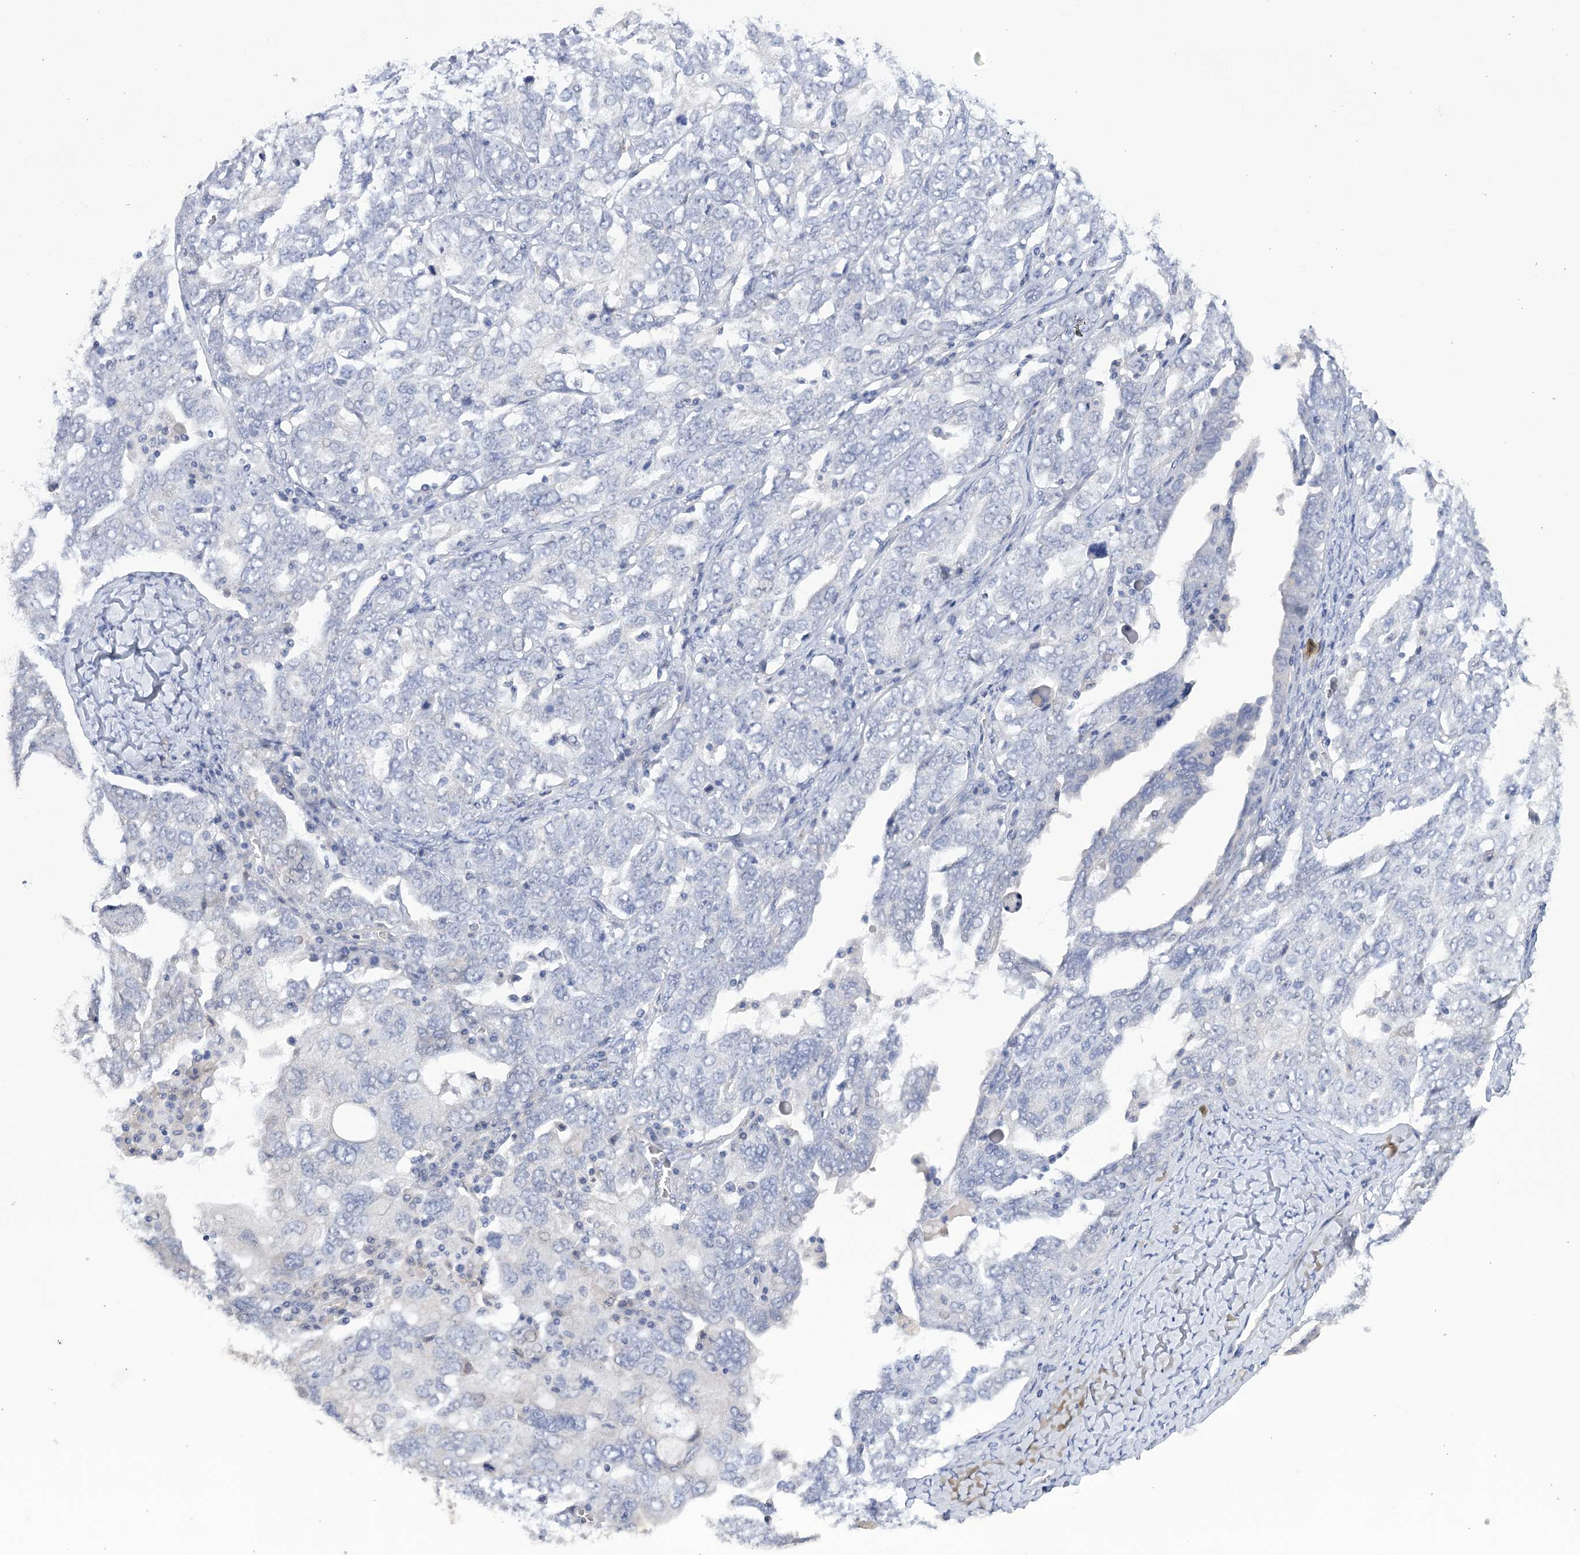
{"staining": {"intensity": "negative", "quantity": "none", "location": "none"}, "tissue": "ovarian cancer", "cell_type": "Tumor cells", "image_type": "cancer", "snomed": [{"axis": "morphology", "description": "Carcinoma, endometroid"}, {"axis": "topography", "description": "Ovary"}], "caption": "An immunohistochemistry (IHC) photomicrograph of ovarian cancer (endometroid carcinoma) is shown. There is no staining in tumor cells of ovarian cancer (endometroid carcinoma).", "gene": "DCUN1D1", "patient": {"sex": "female", "age": 62}}